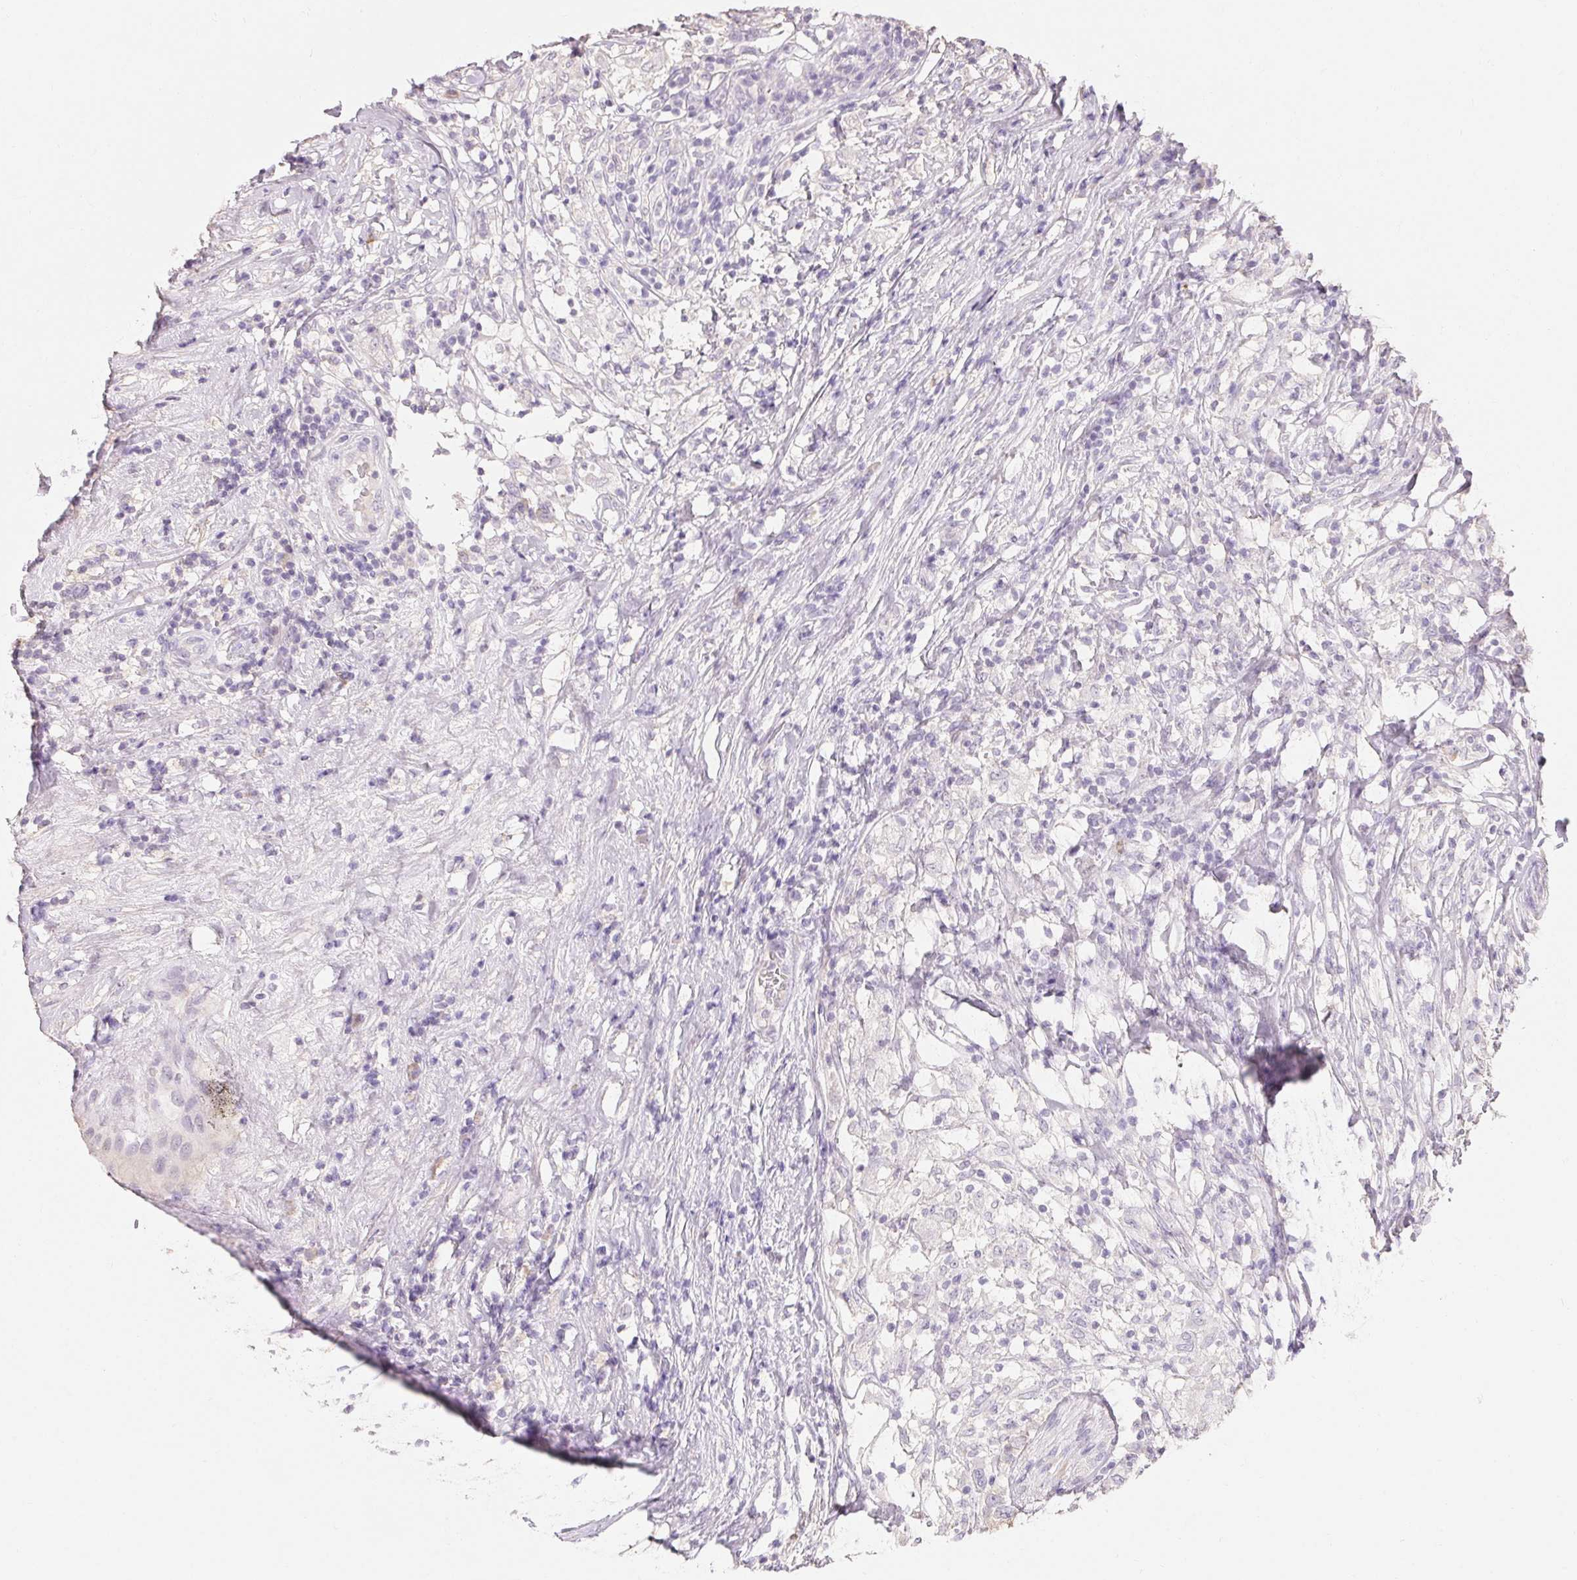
{"staining": {"intensity": "negative", "quantity": "none", "location": "none"}, "tissue": "testis cancer", "cell_type": "Tumor cells", "image_type": "cancer", "snomed": [{"axis": "morphology", "description": "Seminoma, NOS"}, {"axis": "topography", "description": "Testis"}], "caption": "IHC of testis cancer (seminoma) shows no positivity in tumor cells.", "gene": "MAP7D2", "patient": {"sex": "male", "age": 46}}